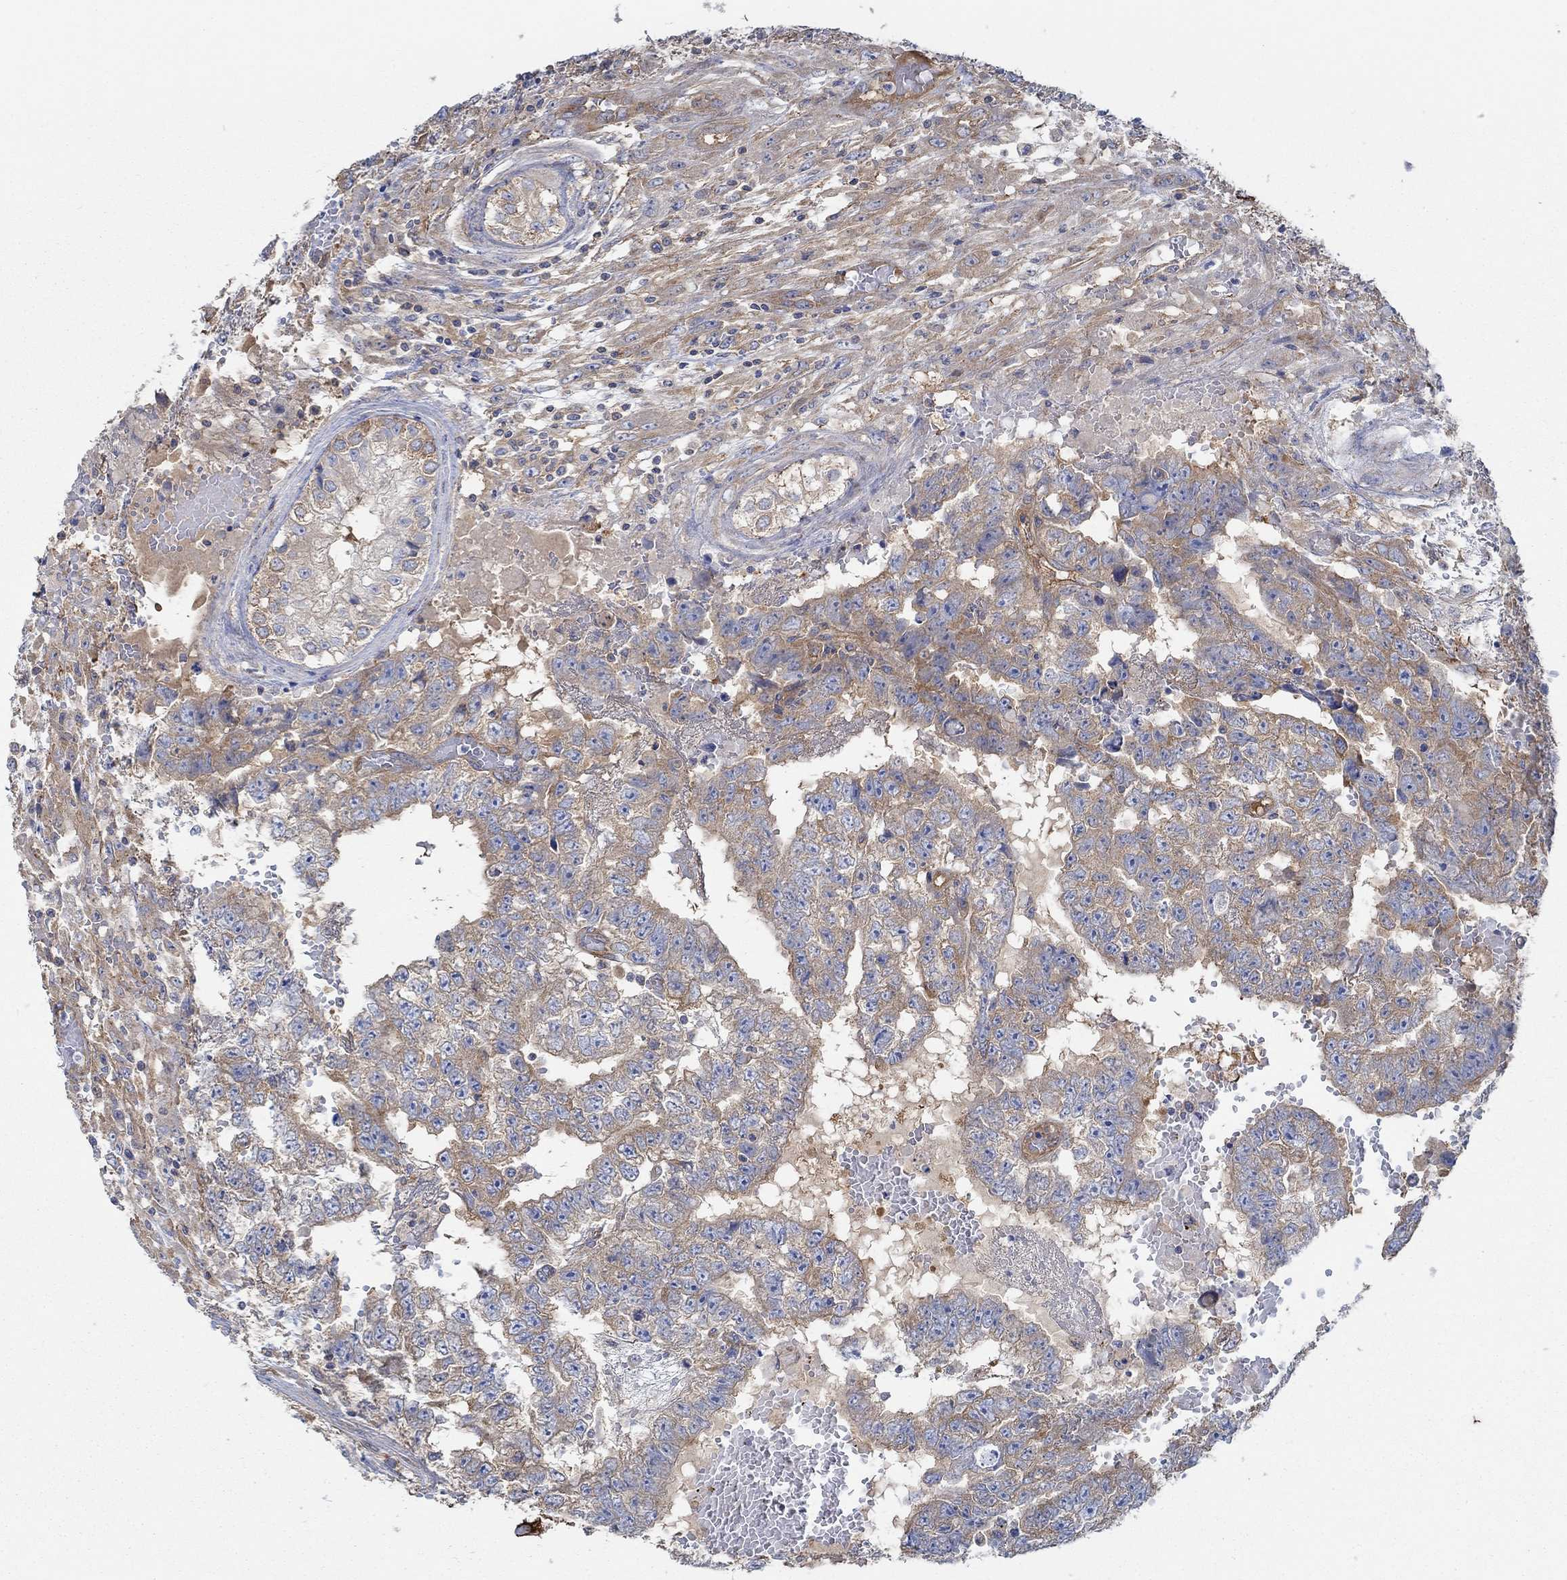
{"staining": {"intensity": "moderate", "quantity": ">75%", "location": "cytoplasmic/membranous"}, "tissue": "testis cancer", "cell_type": "Tumor cells", "image_type": "cancer", "snomed": [{"axis": "morphology", "description": "Carcinoma, Embryonal, NOS"}, {"axis": "topography", "description": "Testis"}], "caption": "This photomicrograph demonstrates testis cancer stained with immunohistochemistry to label a protein in brown. The cytoplasmic/membranous of tumor cells show moderate positivity for the protein. Nuclei are counter-stained blue.", "gene": "SPAG9", "patient": {"sex": "male", "age": 25}}